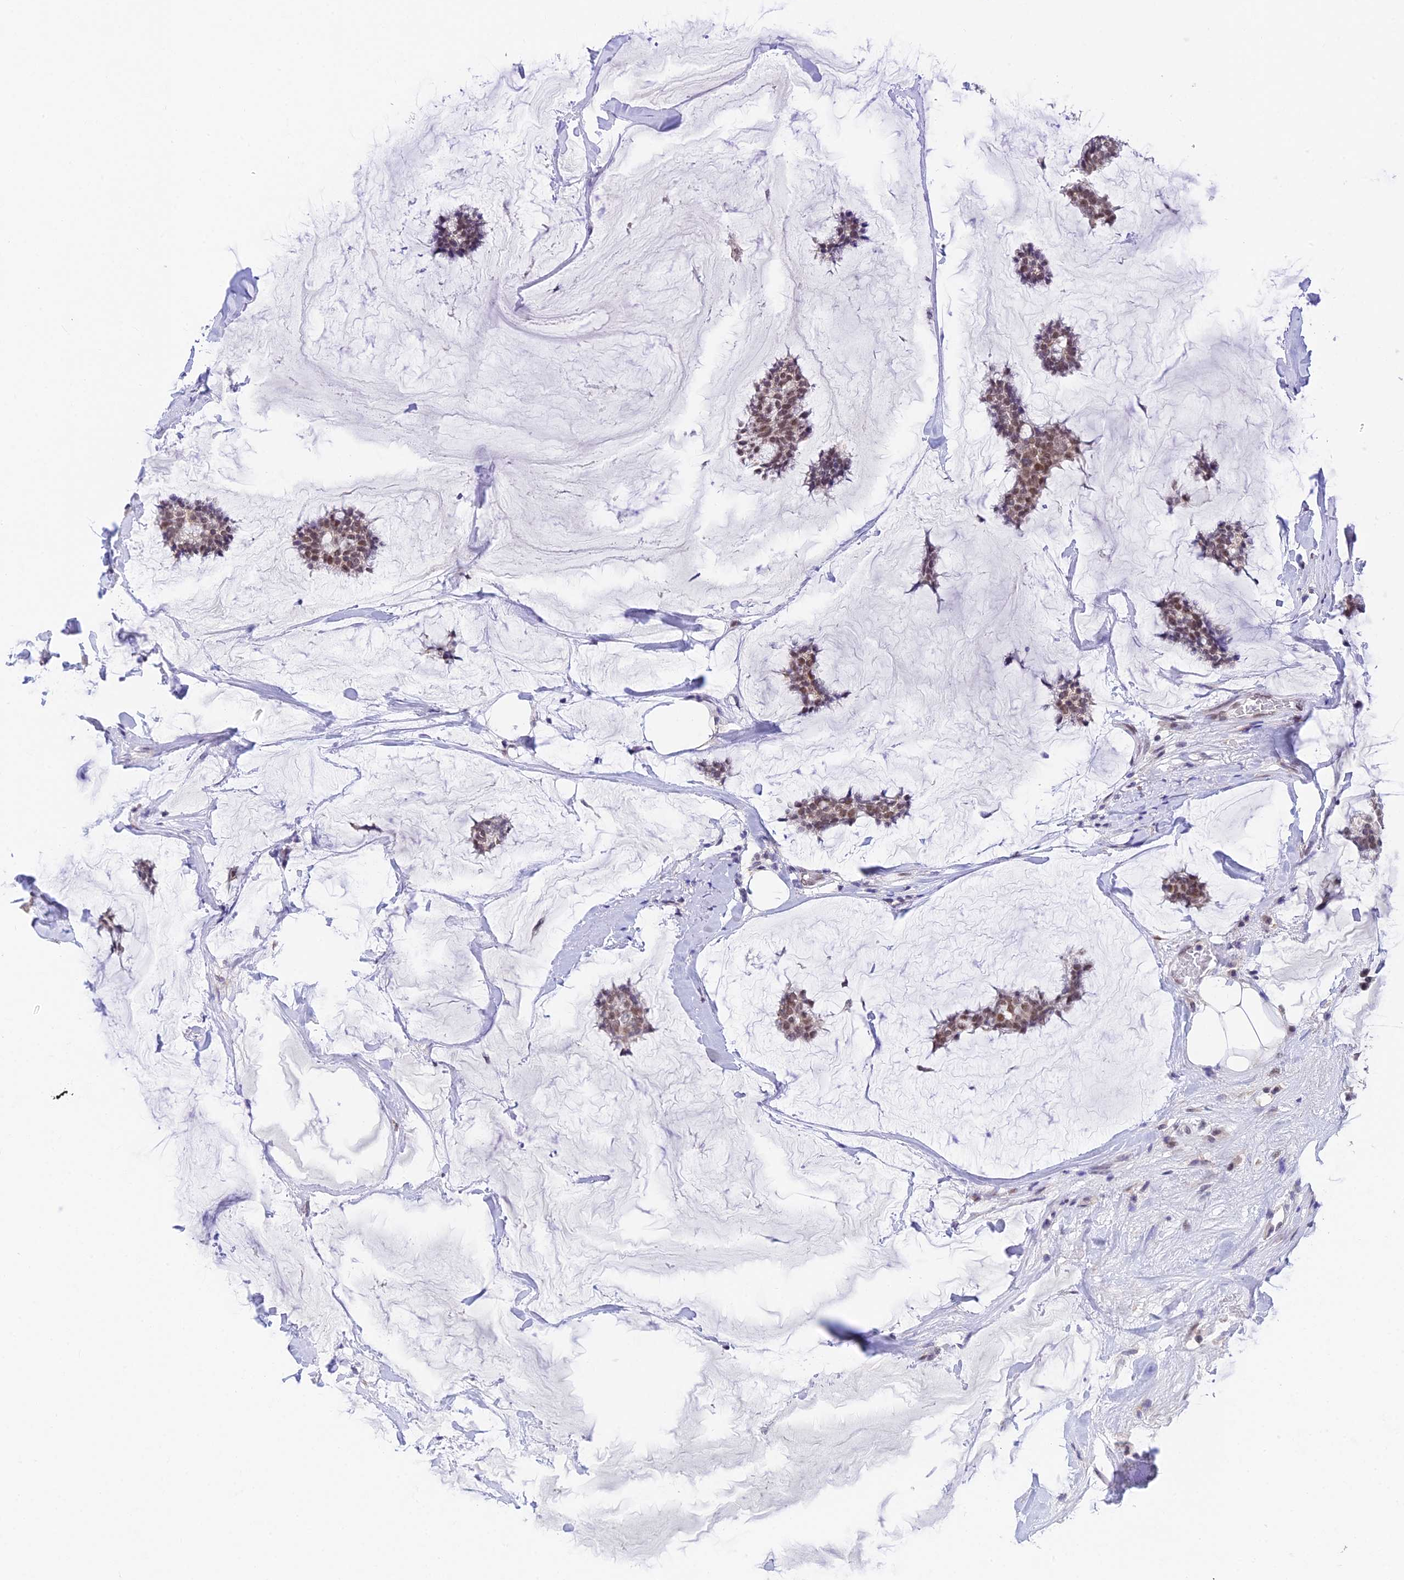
{"staining": {"intensity": "moderate", "quantity": ">75%", "location": "nuclear"}, "tissue": "breast cancer", "cell_type": "Tumor cells", "image_type": "cancer", "snomed": [{"axis": "morphology", "description": "Duct carcinoma"}, {"axis": "topography", "description": "Breast"}], "caption": "Protein analysis of breast cancer (infiltrating ductal carcinoma) tissue reveals moderate nuclear staining in about >75% of tumor cells.", "gene": "C2orf49", "patient": {"sex": "female", "age": 93}}